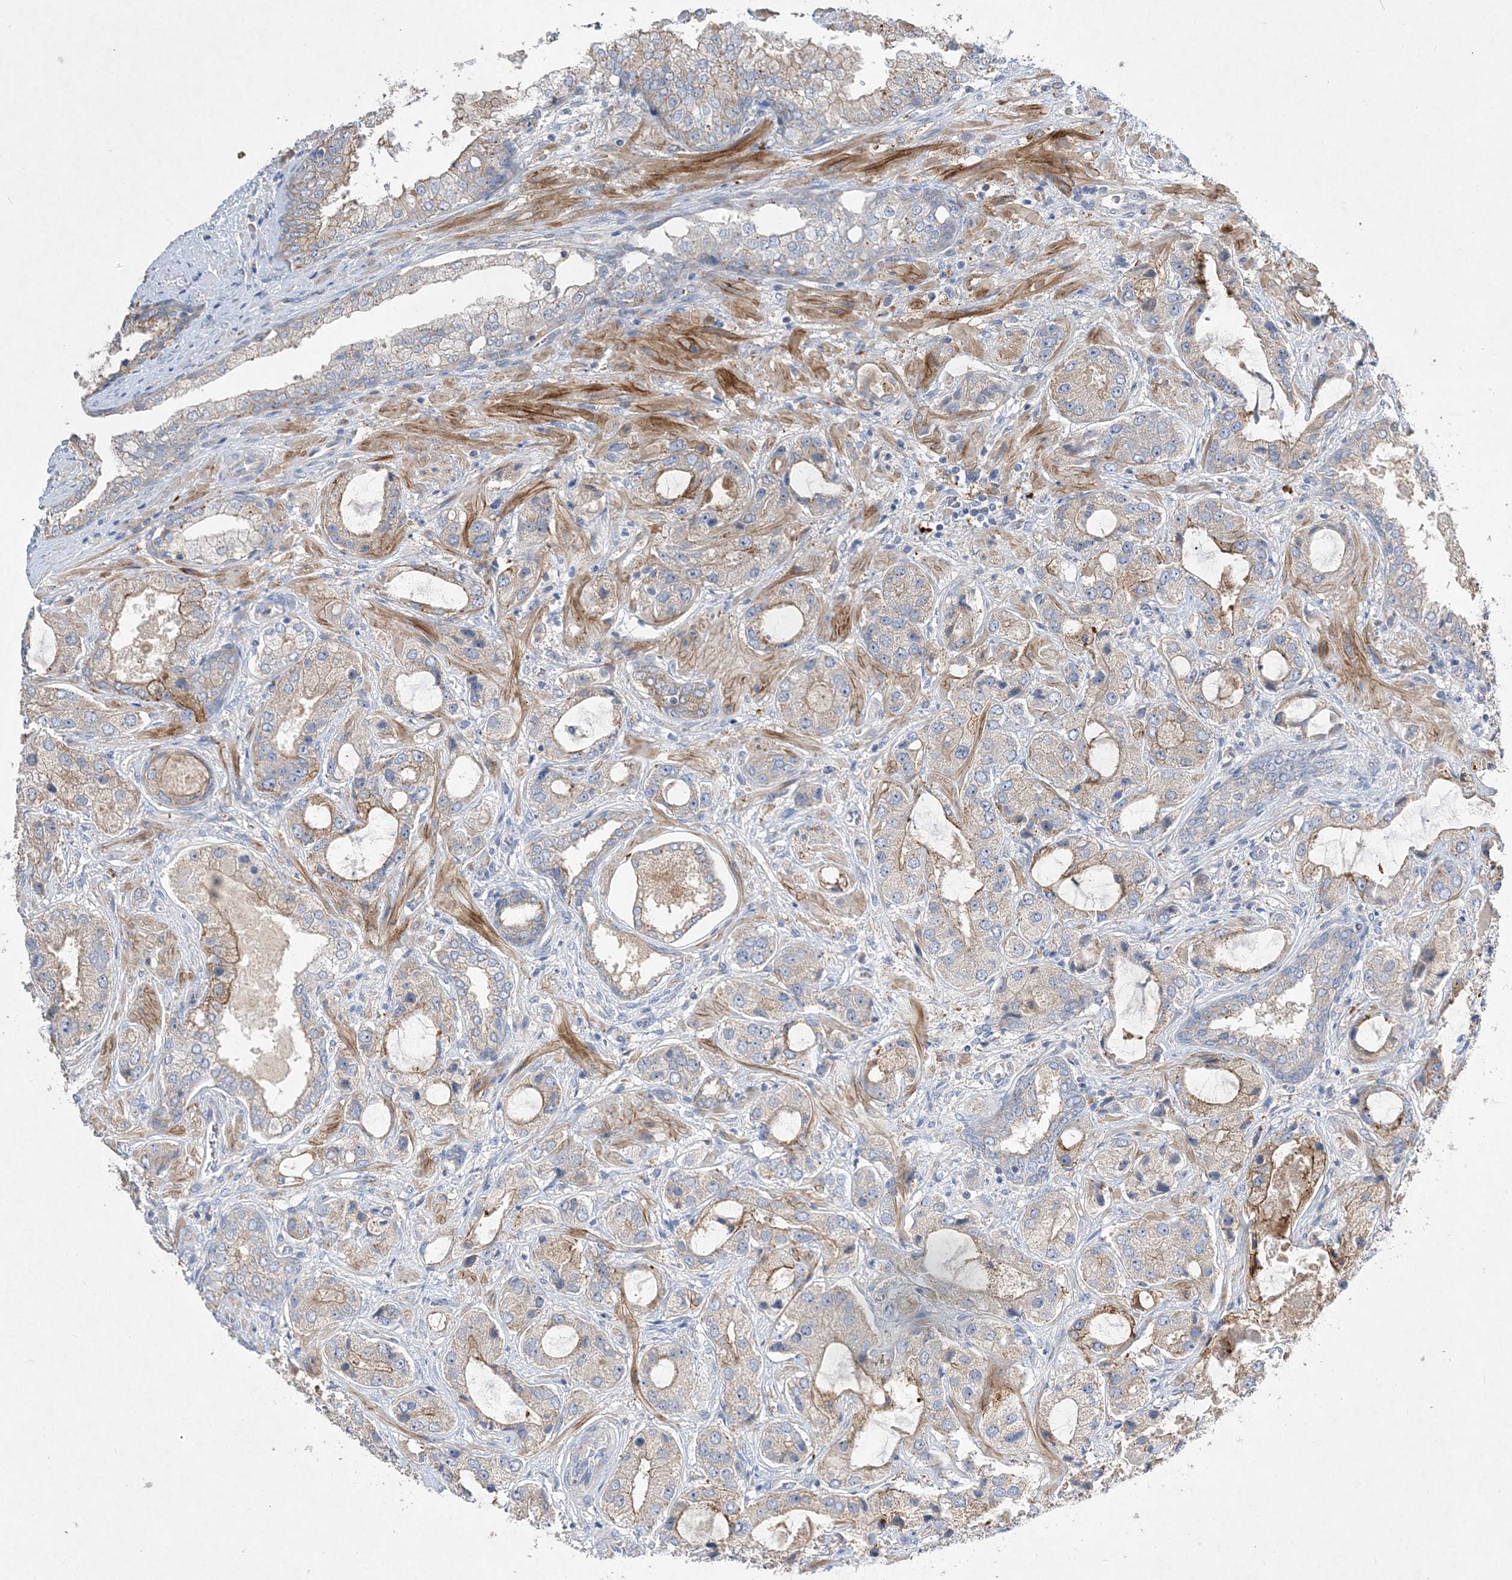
{"staining": {"intensity": "moderate", "quantity": "<25%", "location": "cytoplasmic/membranous"}, "tissue": "prostate cancer", "cell_type": "Tumor cells", "image_type": "cancer", "snomed": [{"axis": "morphology", "description": "Normal tissue, NOS"}, {"axis": "morphology", "description": "Adenocarcinoma, High grade"}, {"axis": "topography", "description": "Prostate"}, {"axis": "topography", "description": "Peripheral nerve tissue"}], "caption": "Immunohistochemical staining of human prostate cancer (adenocarcinoma (high-grade)) exhibits low levels of moderate cytoplasmic/membranous staining in approximately <25% of tumor cells. (IHC, brightfield microscopy, high magnification).", "gene": "ADCK2", "patient": {"sex": "male", "age": 59}}